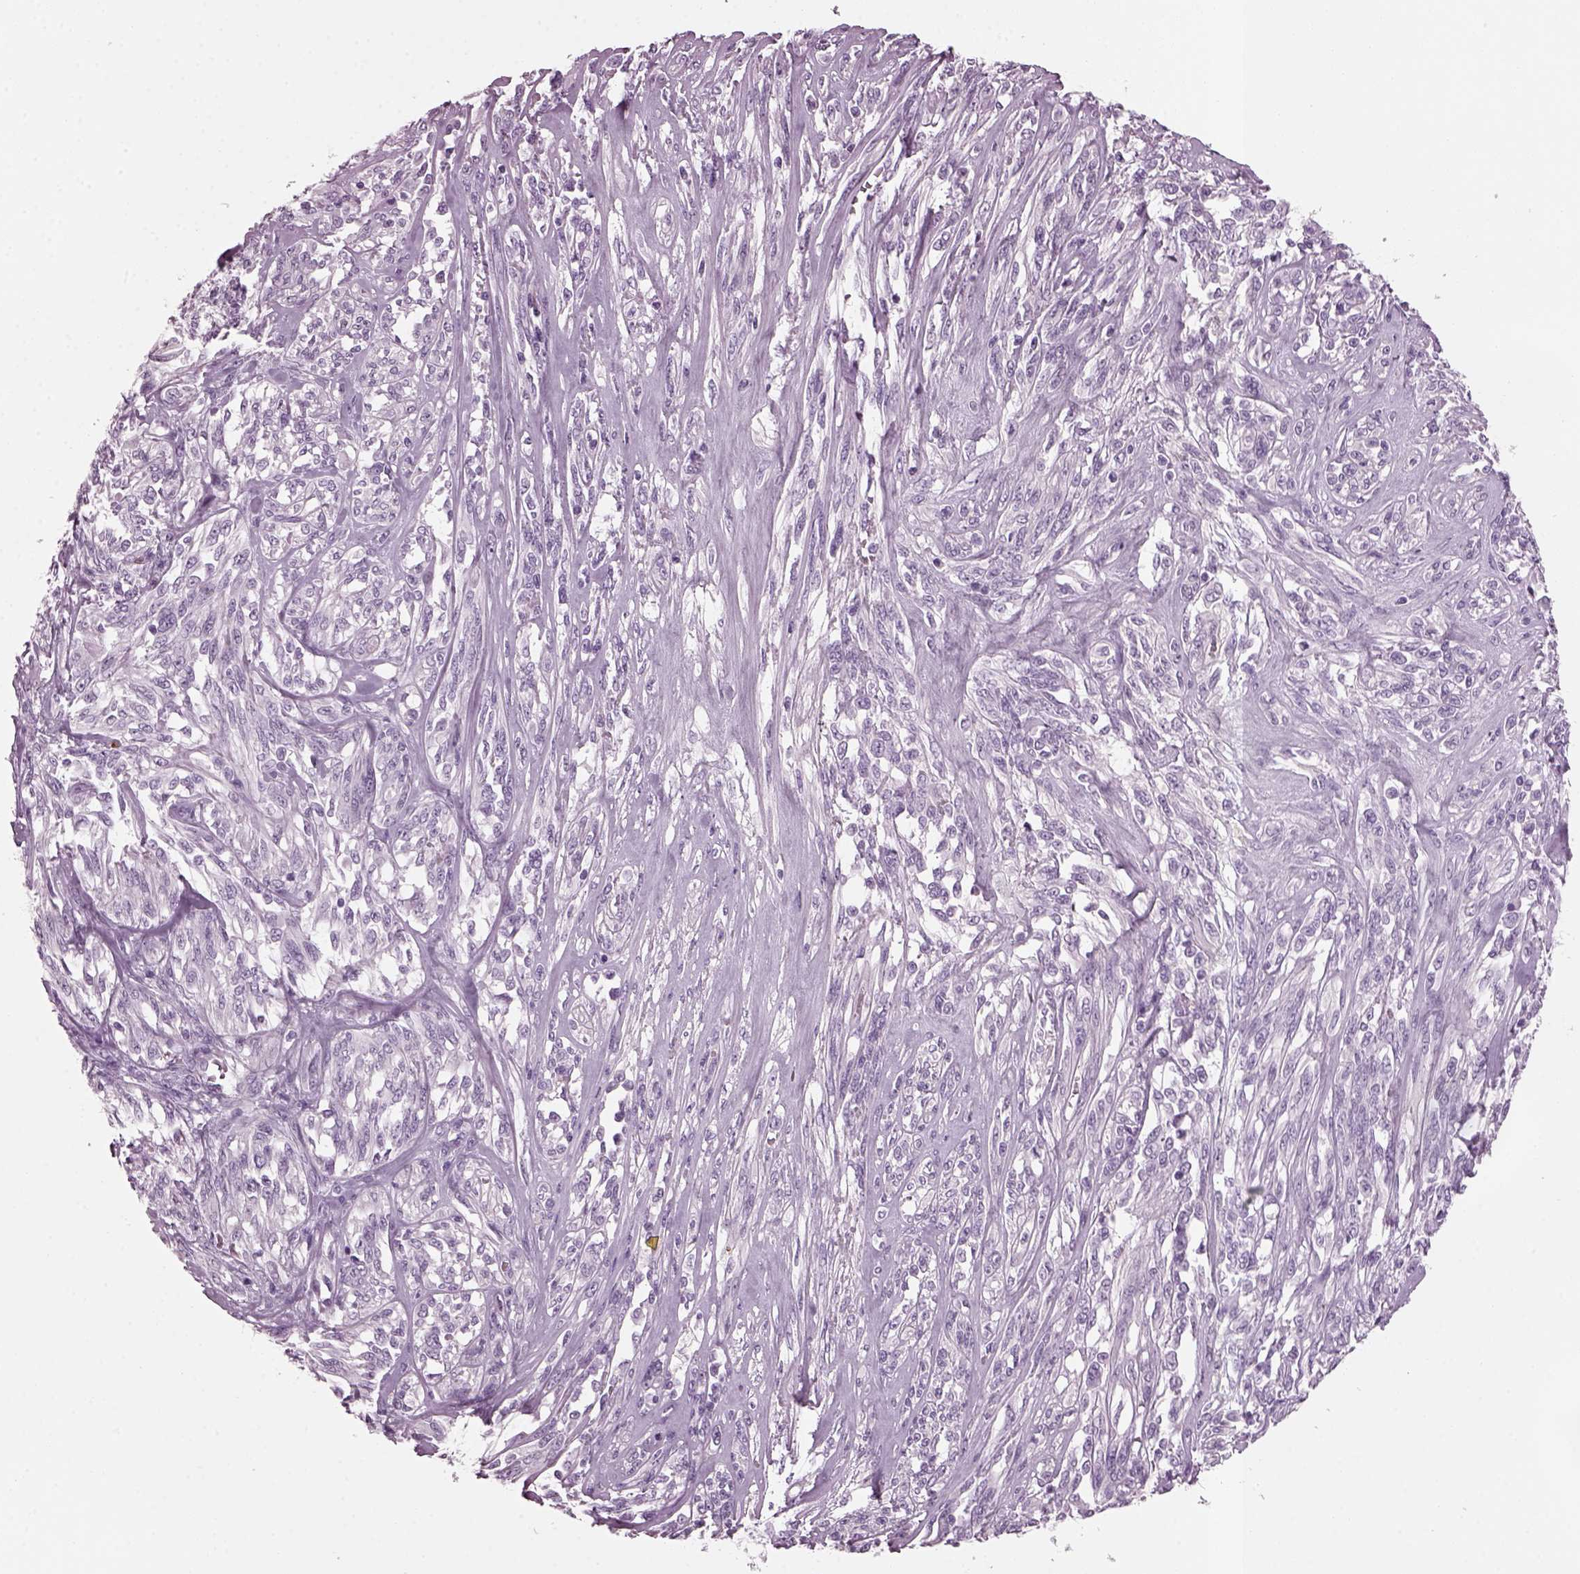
{"staining": {"intensity": "negative", "quantity": "none", "location": "none"}, "tissue": "melanoma", "cell_type": "Tumor cells", "image_type": "cancer", "snomed": [{"axis": "morphology", "description": "Malignant melanoma, NOS"}, {"axis": "topography", "description": "Skin"}], "caption": "Tumor cells show no significant staining in malignant melanoma. (DAB immunohistochemistry (IHC) visualized using brightfield microscopy, high magnification).", "gene": "DPYSL5", "patient": {"sex": "female", "age": 91}}